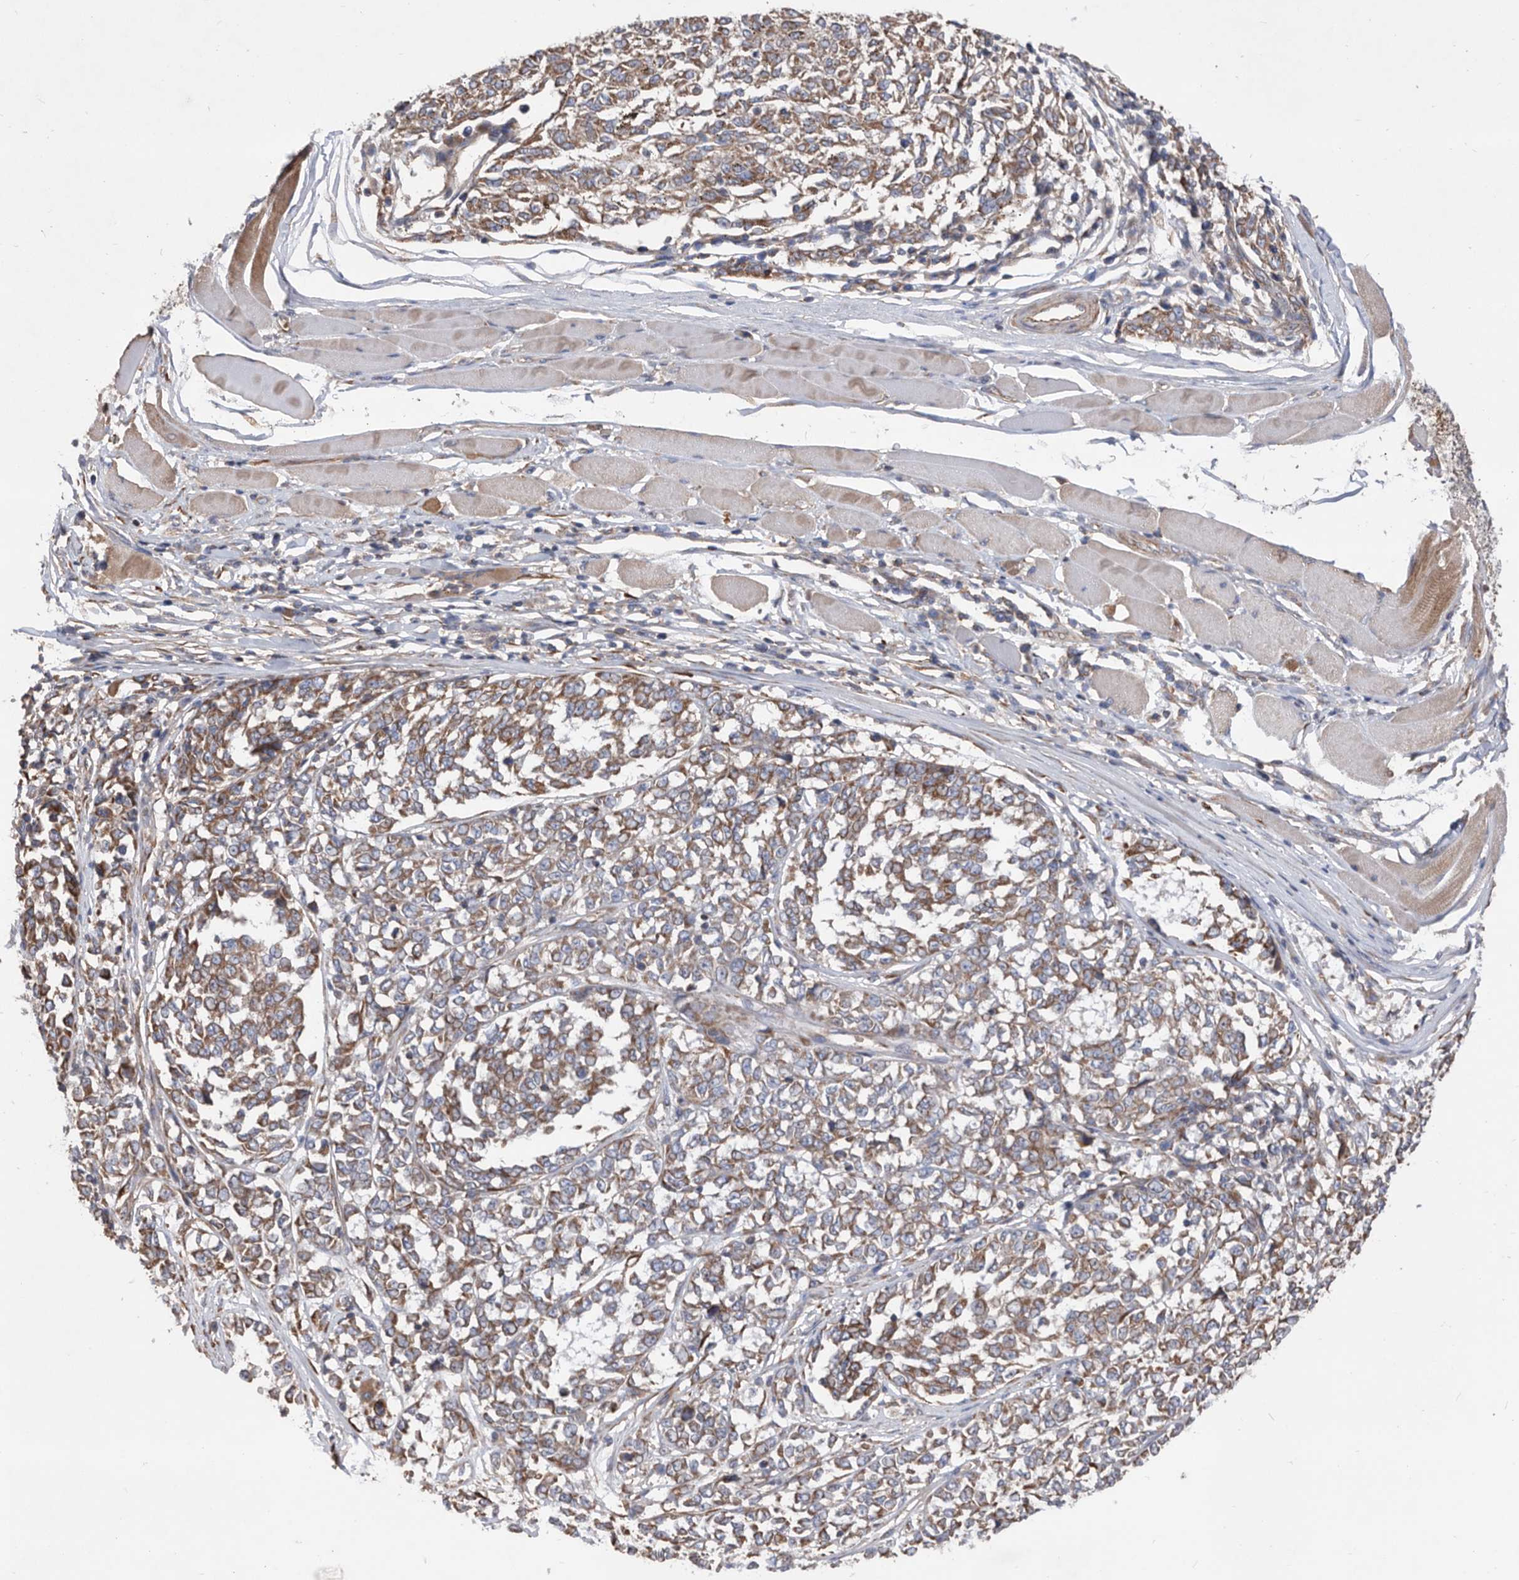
{"staining": {"intensity": "moderate", "quantity": "25%-75%", "location": "cytoplasmic/membranous"}, "tissue": "melanoma", "cell_type": "Tumor cells", "image_type": "cancer", "snomed": [{"axis": "morphology", "description": "Malignant melanoma, NOS"}, {"axis": "topography", "description": "Skin"}], "caption": "A brown stain shows moderate cytoplasmic/membranous staining of a protein in malignant melanoma tumor cells. The protein is shown in brown color, while the nuclei are stained blue.", "gene": "ATP13A3", "patient": {"sex": "female", "age": 72}}